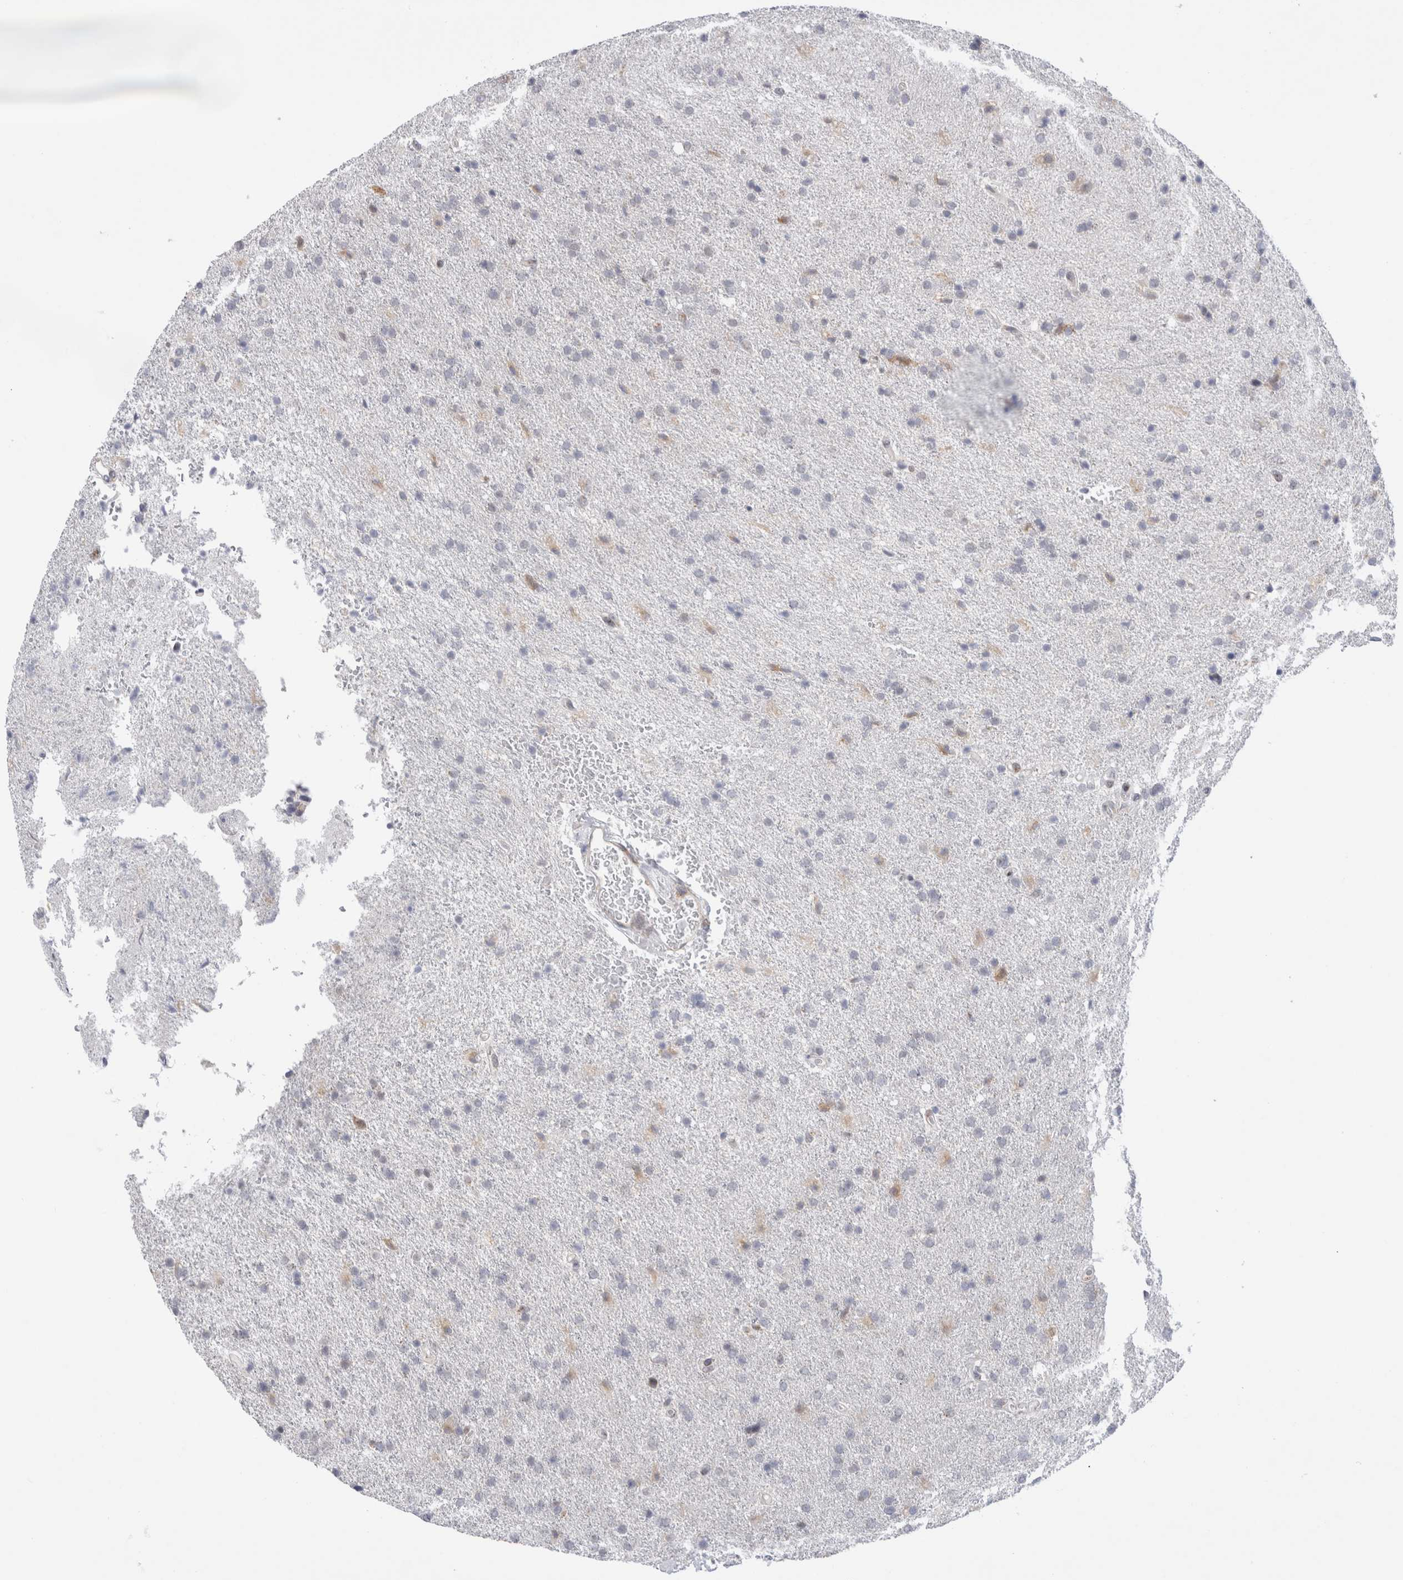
{"staining": {"intensity": "weak", "quantity": "<25%", "location": "cytoplasmic/membranous,nuclear"}, "tissue": "glioma", "cell_type": "Tumor cells", "image_type": "cancer", "snomed": [{"axis": "morphology", "description": "Glioma, malignant, High grade"}, {"axis": "topography", "description": "Brain"}], "caption": "Immunohistochemistry (IHC) photomicrograph of human malignant high-grade glioma stained for a protein (brown), which displays no expression in tumor cells. (Brightfield microscopy of DAB IHC at high magnification).", "gene": "TRMT1L", "patient": {"sex": "male", "age": 72}}